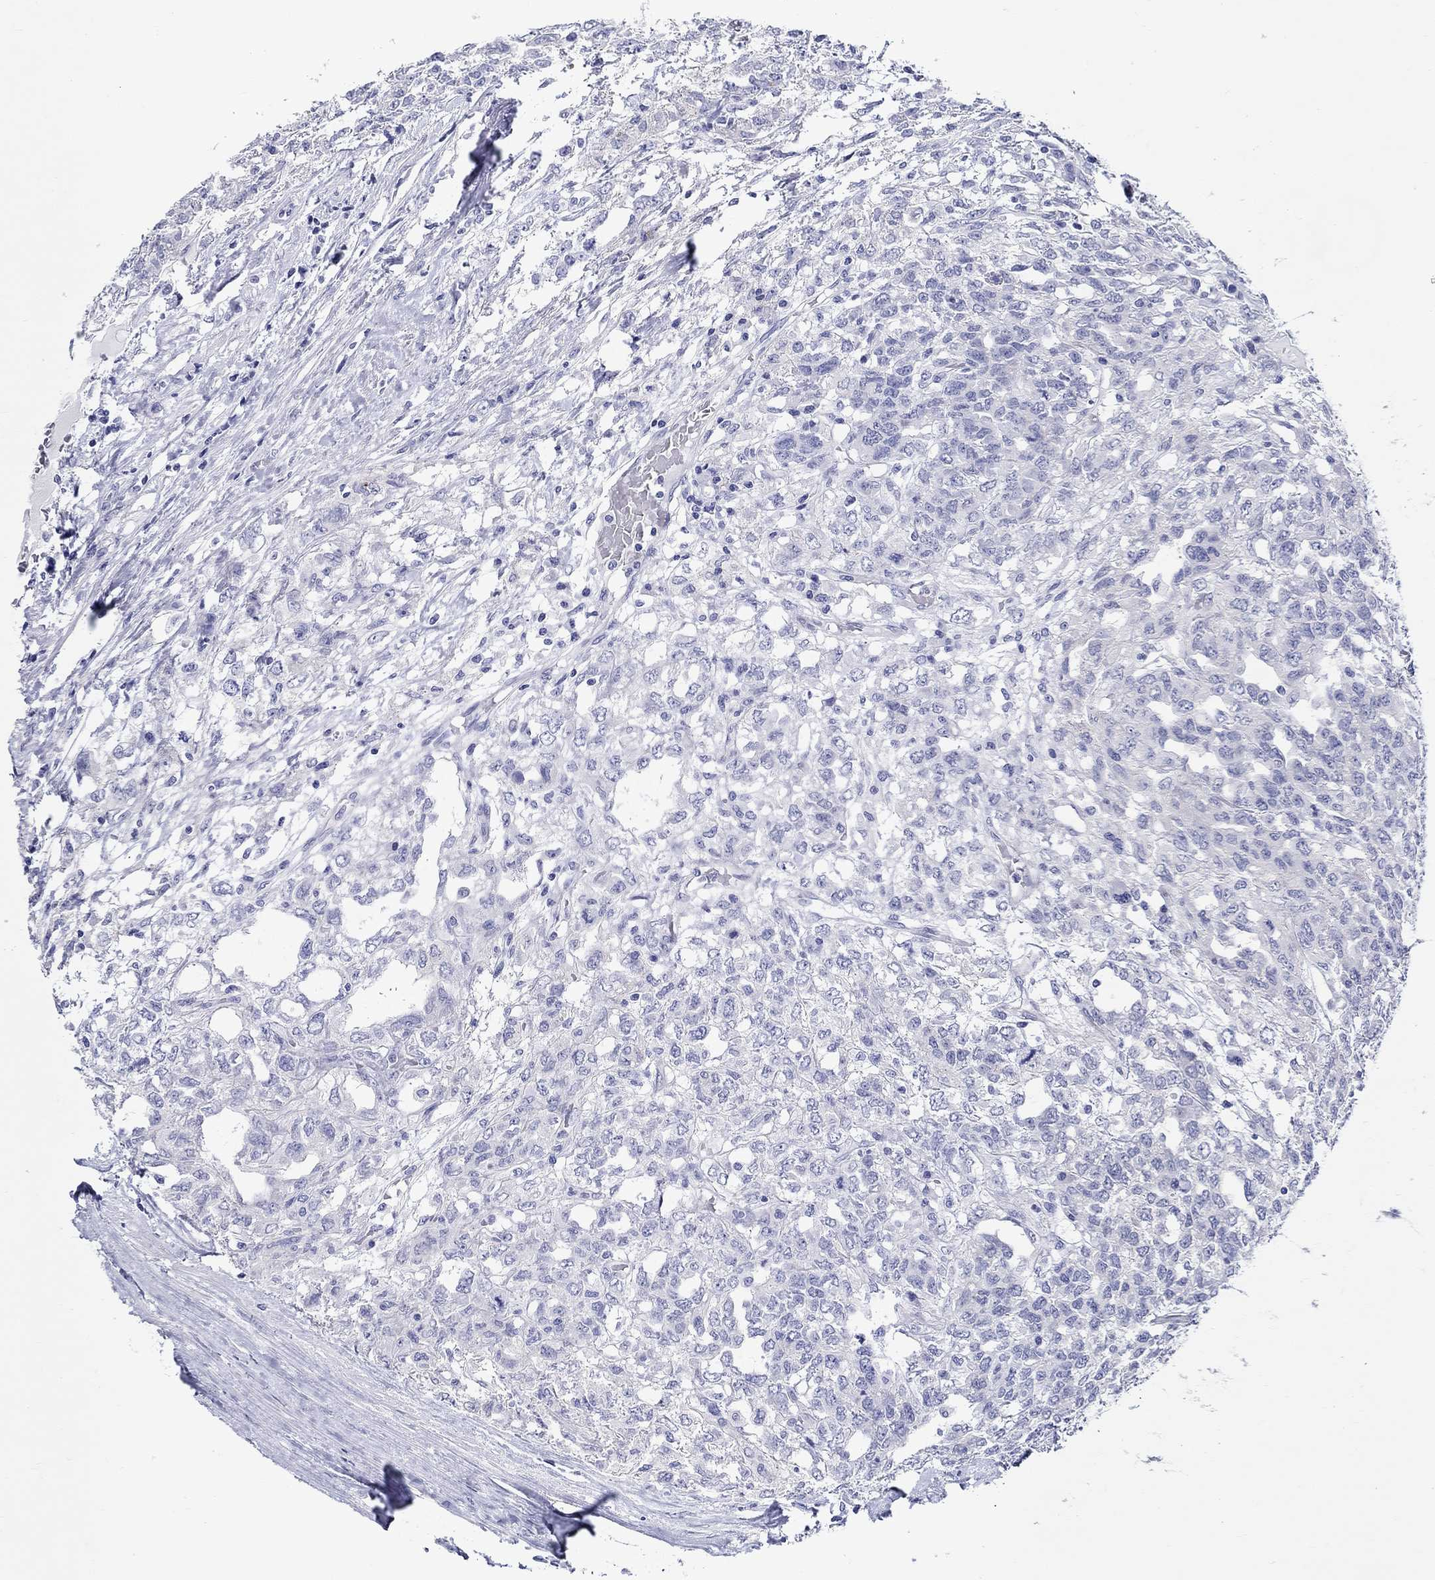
{"staining": {"intensity": "negative", "quantity": "none", "location": "none"}, "tissue": "testis cancer", "cell_type": "Tumor cells", "image_type": "cancer", "snomed": [{"axis": "morphology", "description": "Seminoma, NOS"}, {"axis": "topography", "description": "Testis"}], "caption": "IHC histopathology image of neoplastic tissue: testis cancer (seminoma) stained with DAB exhibits no significant protein positivity in tumor cells.", "gene": "CRYGS", "patient": {"sex": "male", "age": 52}}